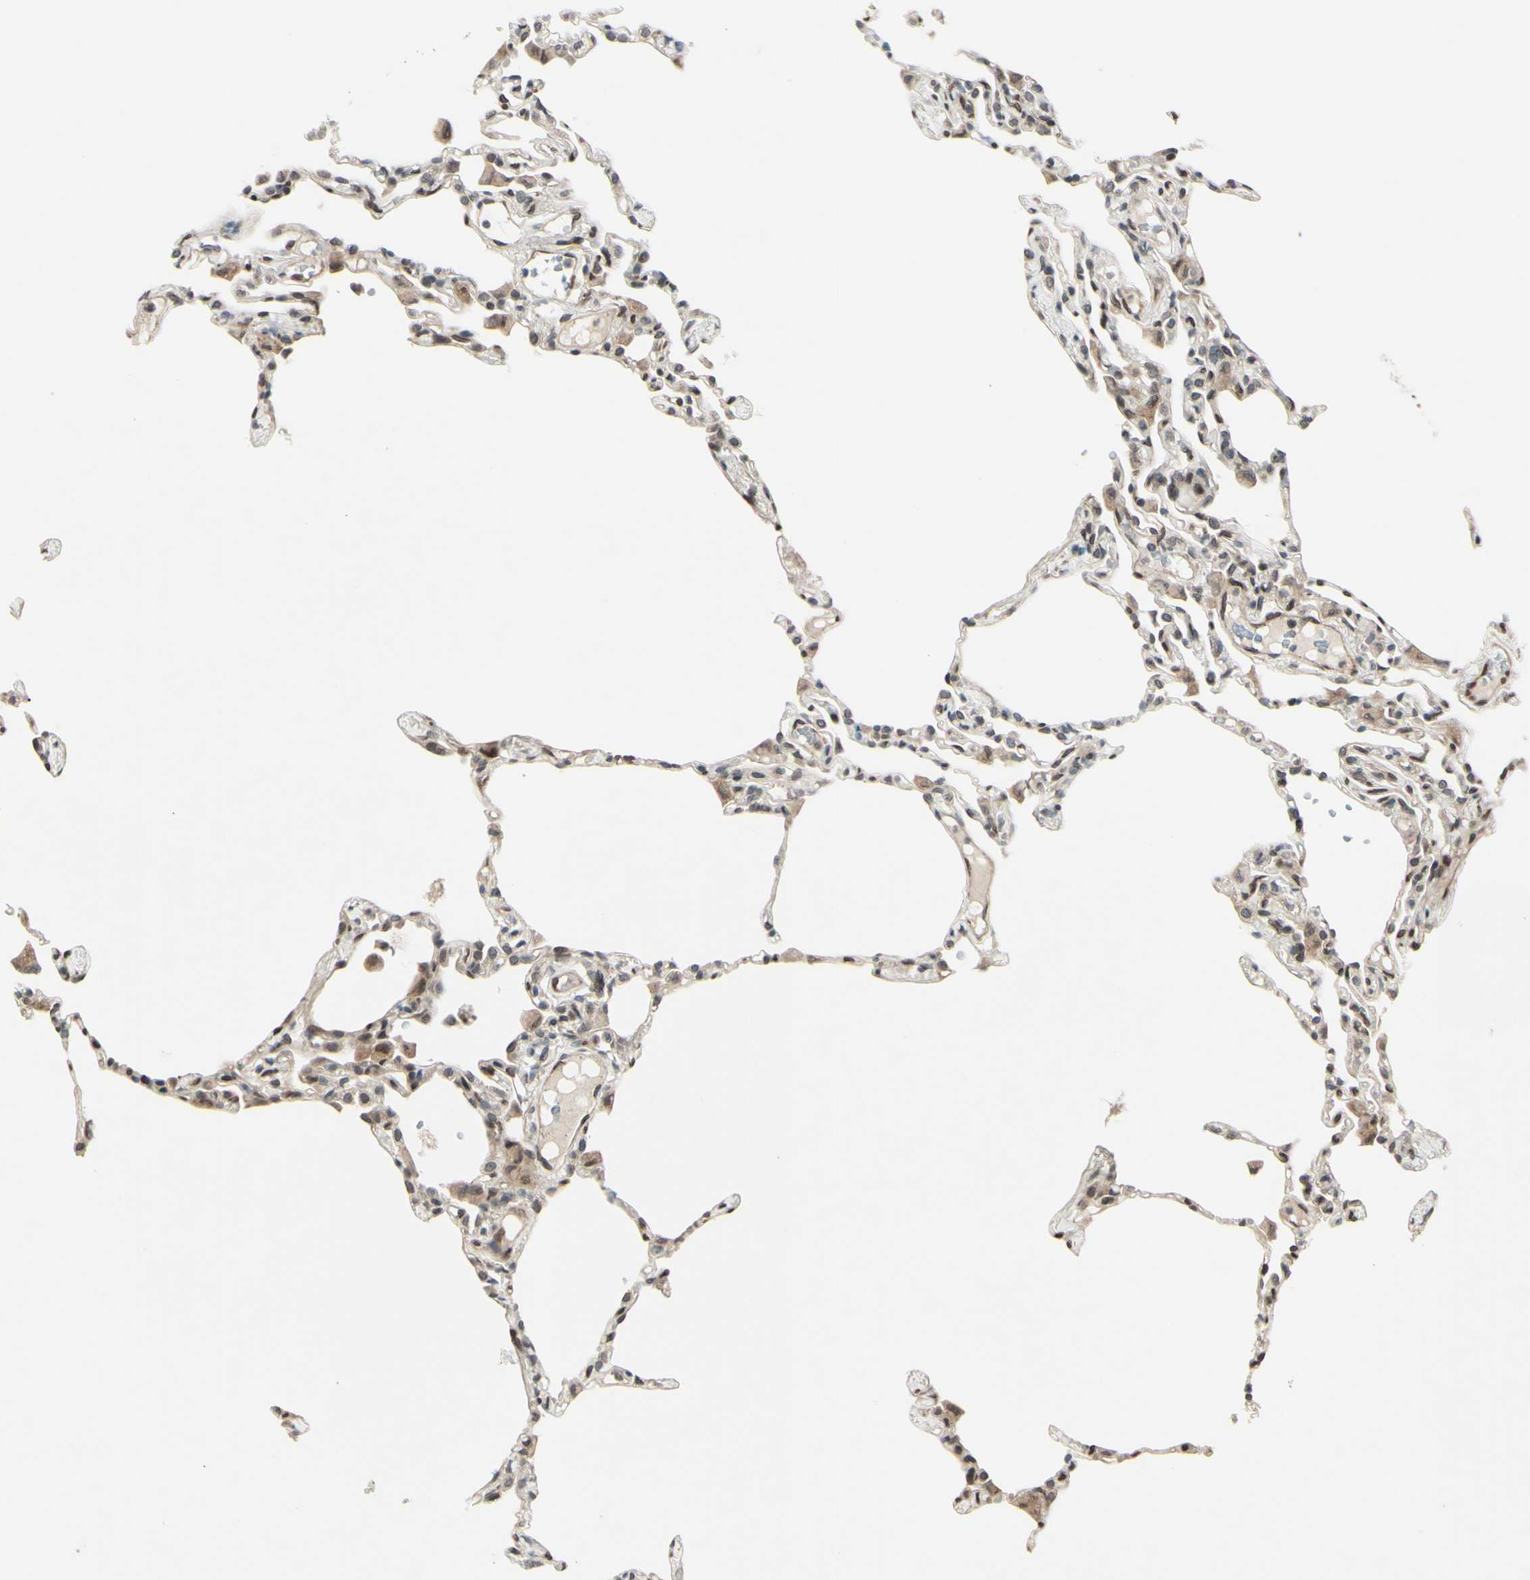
{"staining": {"intensity": "weak", "quantity": "<25%", "location": "cytoplasmic/membranous,nuclear"}, "tissue": "lung", "cell_type": "Alveolar cells", "image_type": "normal", "snomed": [{"axis": "morphology", "description": "Normal tissue, NOS"}, {"axis": "topography", "description": "Lung"}], "caption": "This is a micrograph of immunohistochemistry (IHC) staining of benign lung, which shows no expression in alveolar cells.", "gene": "MLF2", "patient": {"sex": "female", "age": 49}}